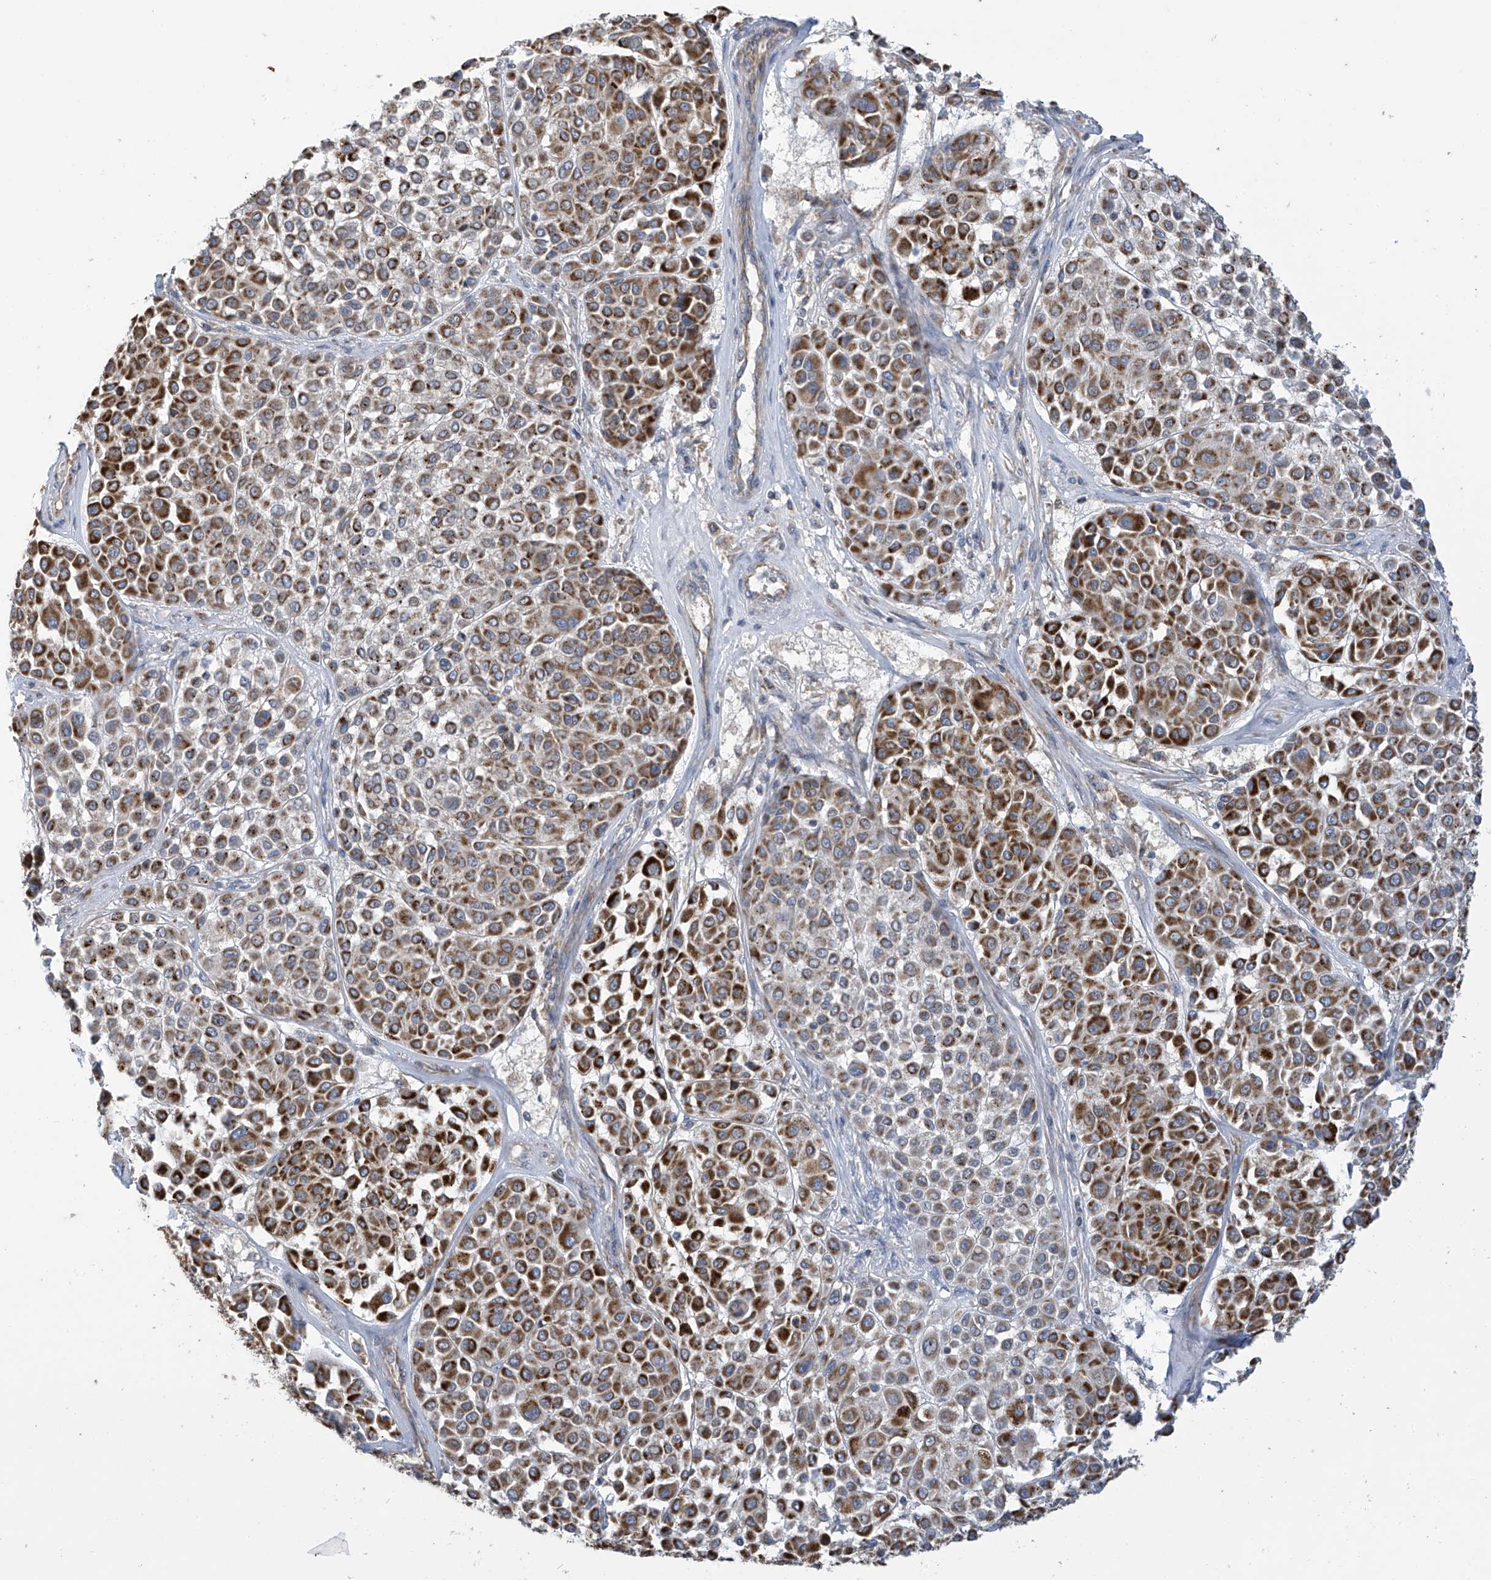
{"staining": {"intensity": "strong", "quantity": ">75%", "location": "cytoplasmic/membranous"}, "tissue": "melanoma", "cell_type": "Tumor cells", "image_type": "cancer", "snomed": [{"axis": "morphology", "description": "Malignant melanoma, Metastatic site"}, {"axis": "topography", "description": "Soft tissue"}], "caption": "Melanoma tissue shows strong cytoplasmic/membranous expression in about >75% of tumor cells", "gene": "PNPT1", "patient": {"sex": "male", "age": 41}}